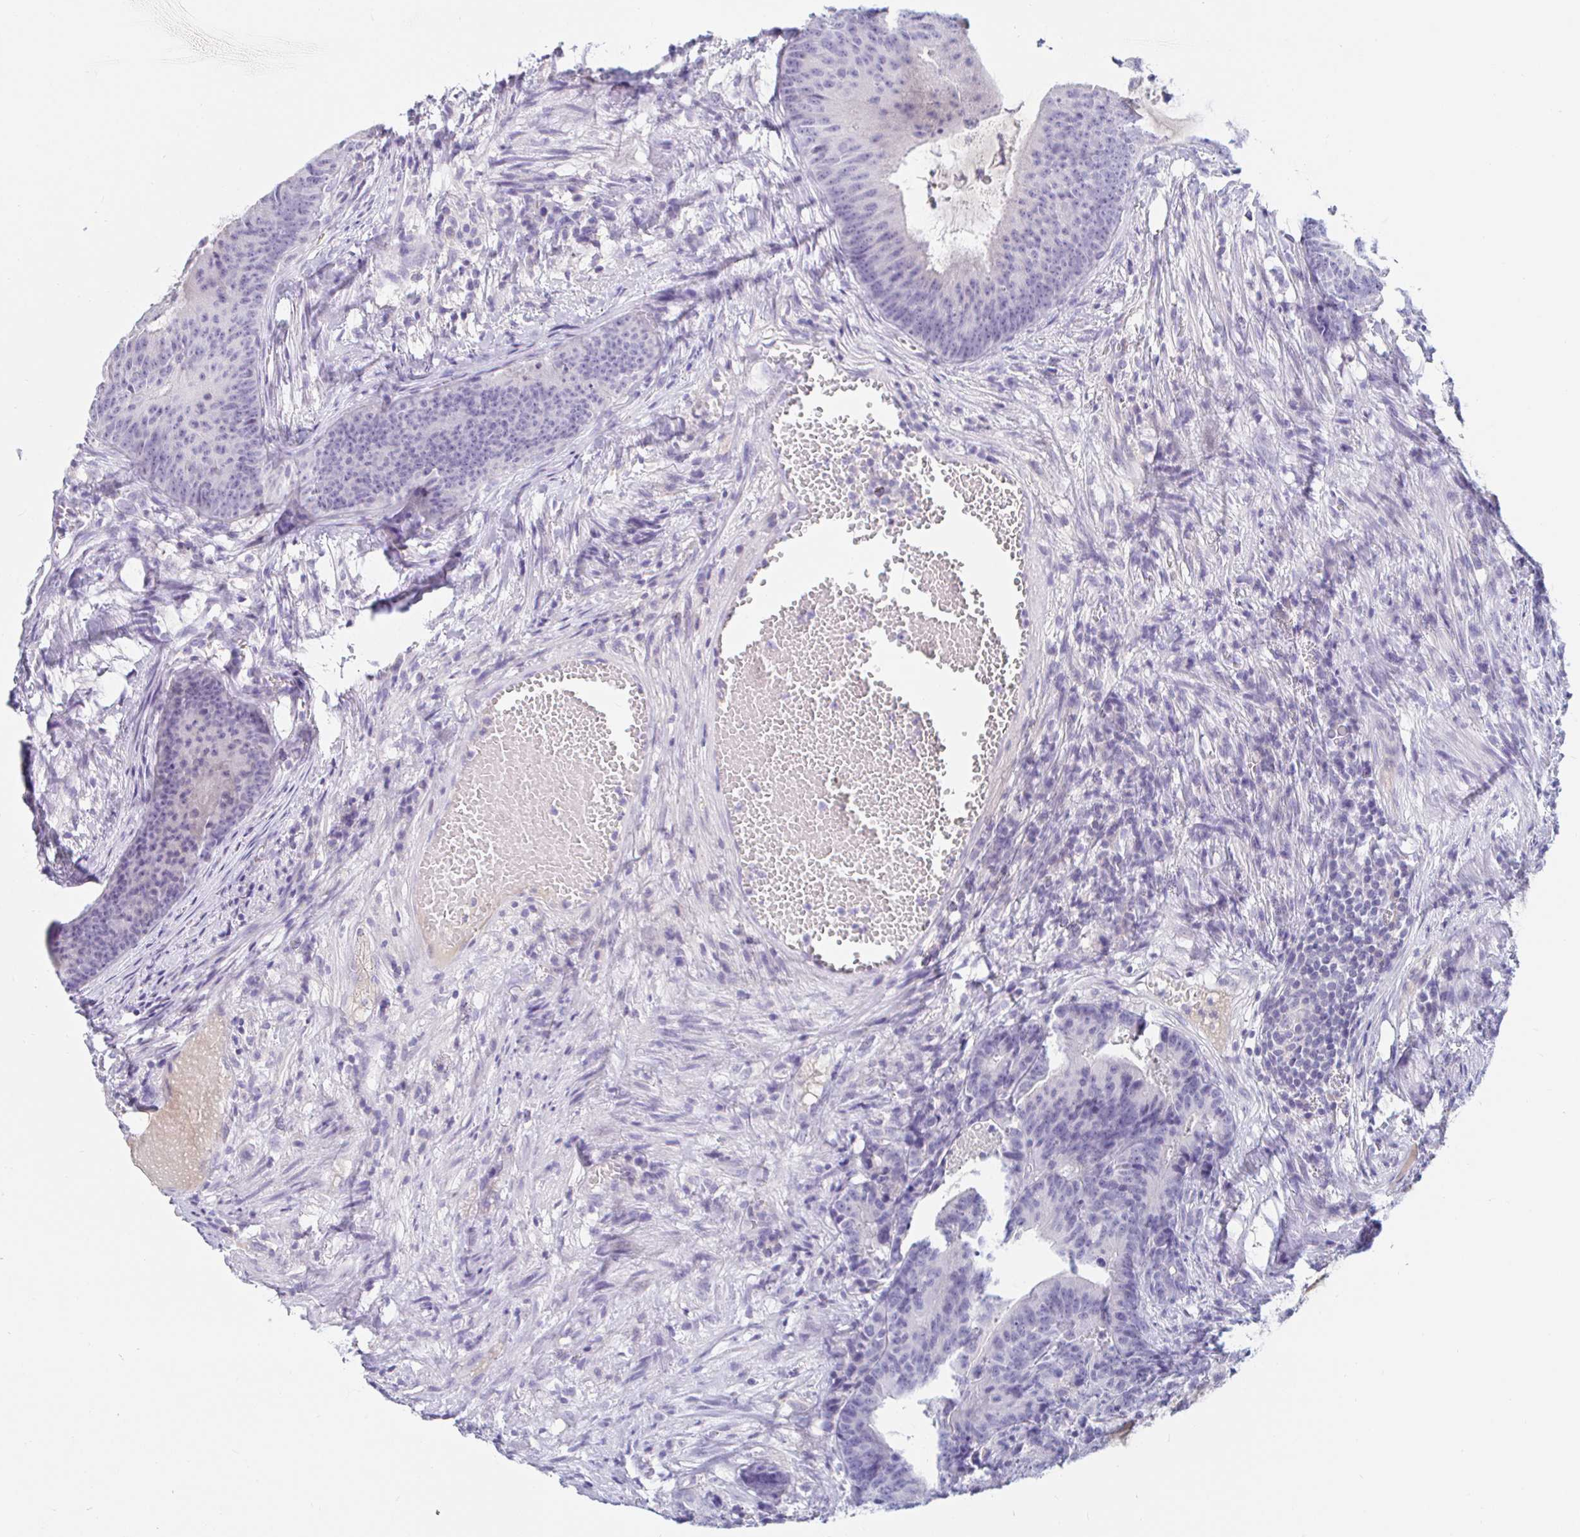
{"staining": {"intensity": "negative", "quantity": "none", "location": "none"}, "tissue": "colorectal cancer", "cell_type": "Tumor cells", "image_type": "cancer", "snomed": [{"axis": "morphology", "description": "Adenocarcinoma, NOS"}, {"axis": "topography", "description": "Colon"}], "caption": "This is a micrograph of immunohistochemistry staining of colorectal adenocarcinoma, which shows no expression in tumor cells. The staining is performed using DAB brown chromogen with nuclei counter-stained in using hematoxylin.", "gene": "TEX44", "patient": {"sex": "female", "age": 78}}